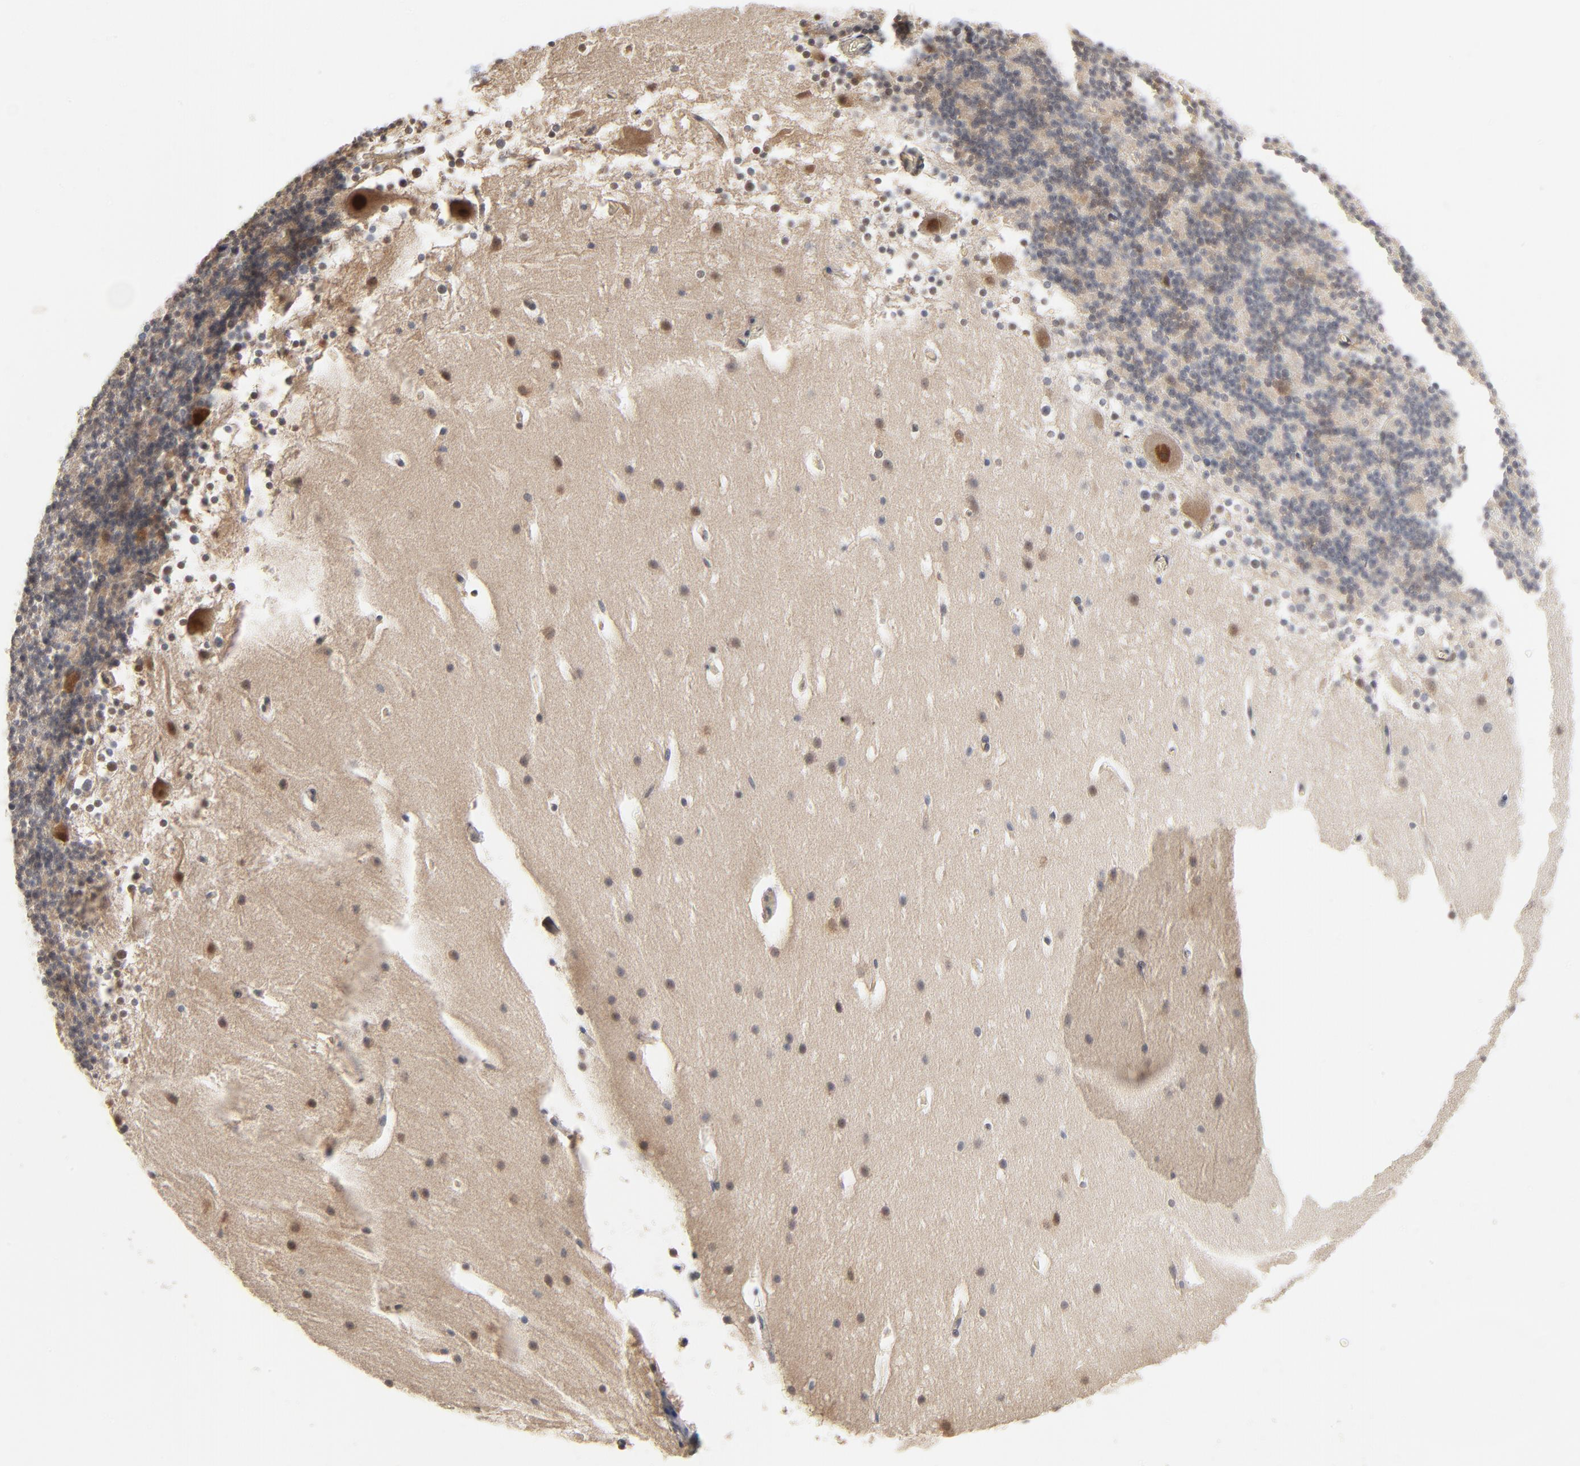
{"staining": {"intensity": "weak", "quantity": "25%-75%", "location": "nuclear"}, "tissue": "cerebellum", "cell_type": "Cells in granular layer", "image_type": "normal", "snomed": [{"axis": "morphology", "description": "Normal tissue, NOS"}, {"axis": "topography", "description": "Cerebellum"}], "caption": "Unremarkable cerebellum was stained to show a protein in brown. There is low levels of weak nuclear expression in approximately 25%-75% of cells in granular layer. Immunohistochemistry (ihc) stains the protein of interest in brown and the nuclei are stained blue.", "gene": "EPCAM", "patient": {"sex": "female", "age": 19}}